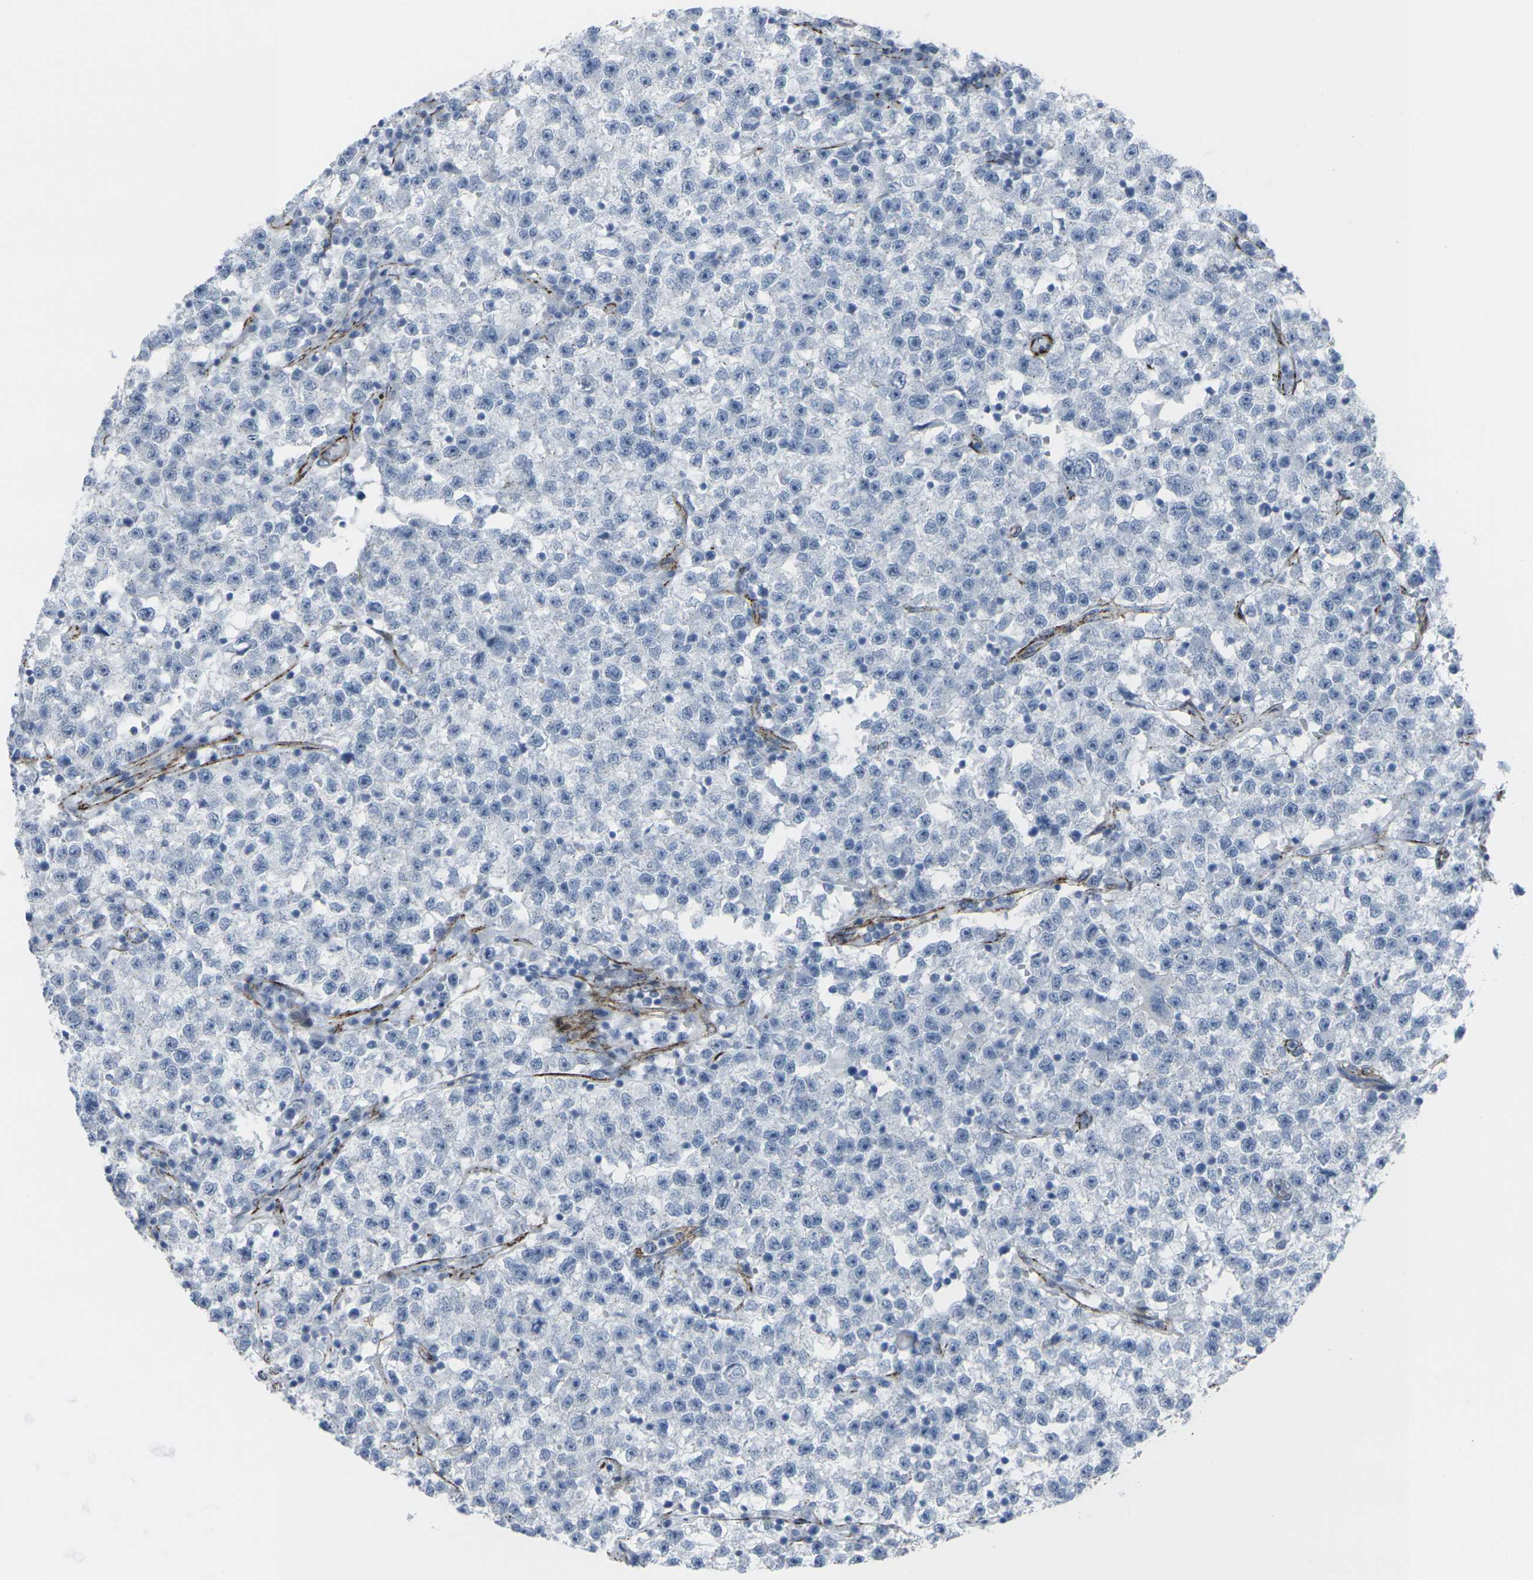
{"staining": {"intensity": "negative", "quantity": "none", "location": "none"}, "tissue": "testis cancer", "cell_type": "Tumor cells", "image_type": "cancer", "snomed": [{"axis": "morphology", "description": "Seminoma, NOS"}, {"axis": "topography", "description": "Testis"}], "caption": "DAB immunohistochemical staining of seminoma (testis) displays no significant expression in tumor cells.", "gene": "CDH11", "patient": {"sex": "male", "age": 22}}